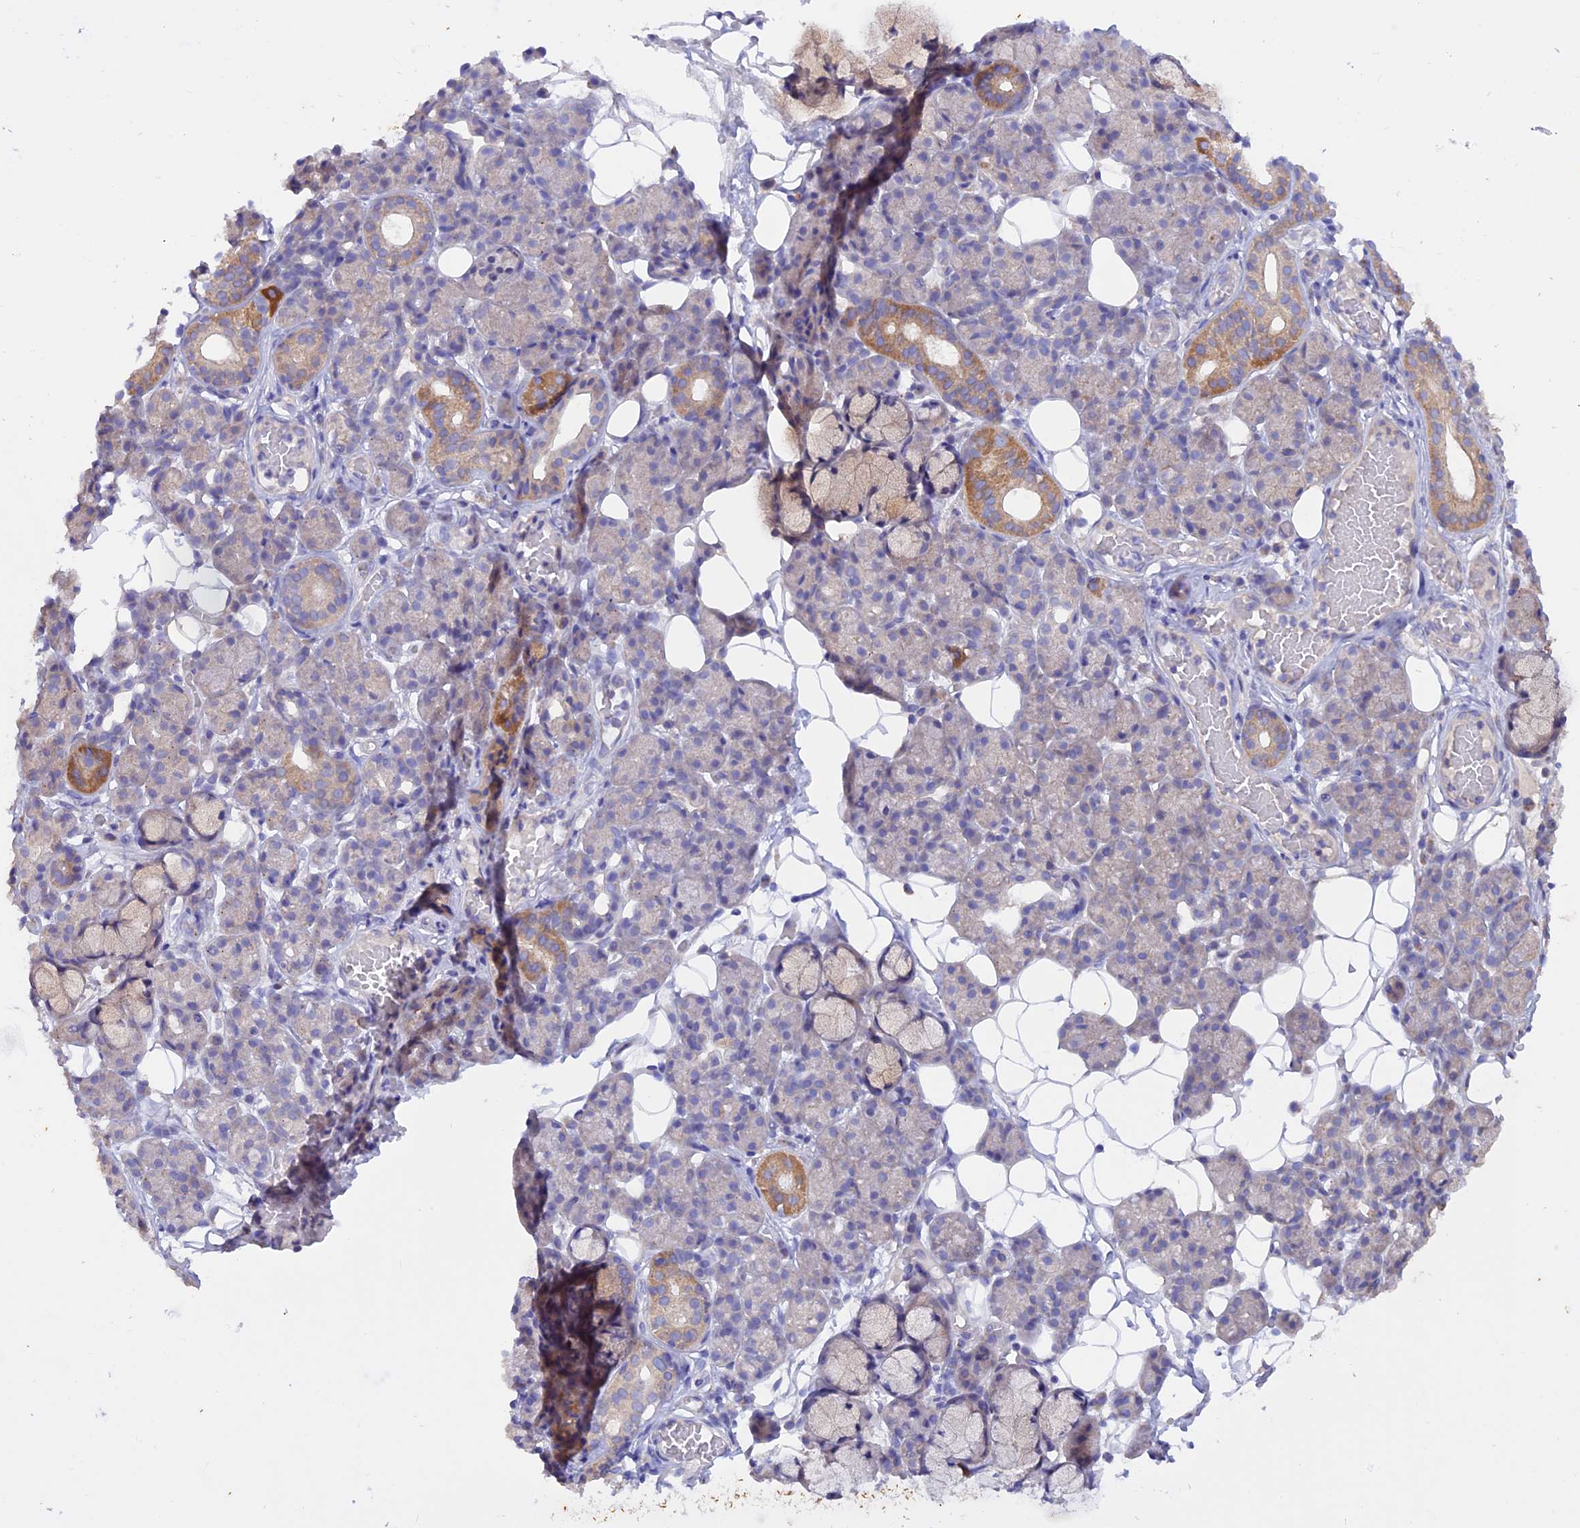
{"staining": {"intensity": "moderate", "quantity": "<25%", "location": "cytoplasmic/membranous"}, "tissue": "salivary gland", "cell_type": "Glandular cells", "image_type": "normal", "snomed": [{"axis": "morphology", "description": "Normal tissue, NOS"}, {"axis": "topography", "description": "Salivary gland"}], "caption": "Immunohistochemistry (IHC) (DAB (3,3'-diaminobenzidine)) staining of normal salivary gland exhibits moderate cytoplasmic/membranous protein positivity in about <25% of glandular cells. The staining was performed using DAB to visualize the protein expression in brown, while the nuclei were stained in blue with hematoxylin (Magnification: 20x).", "gene": "HYCC1", "patient": {"sex": "male", "age": 63}}